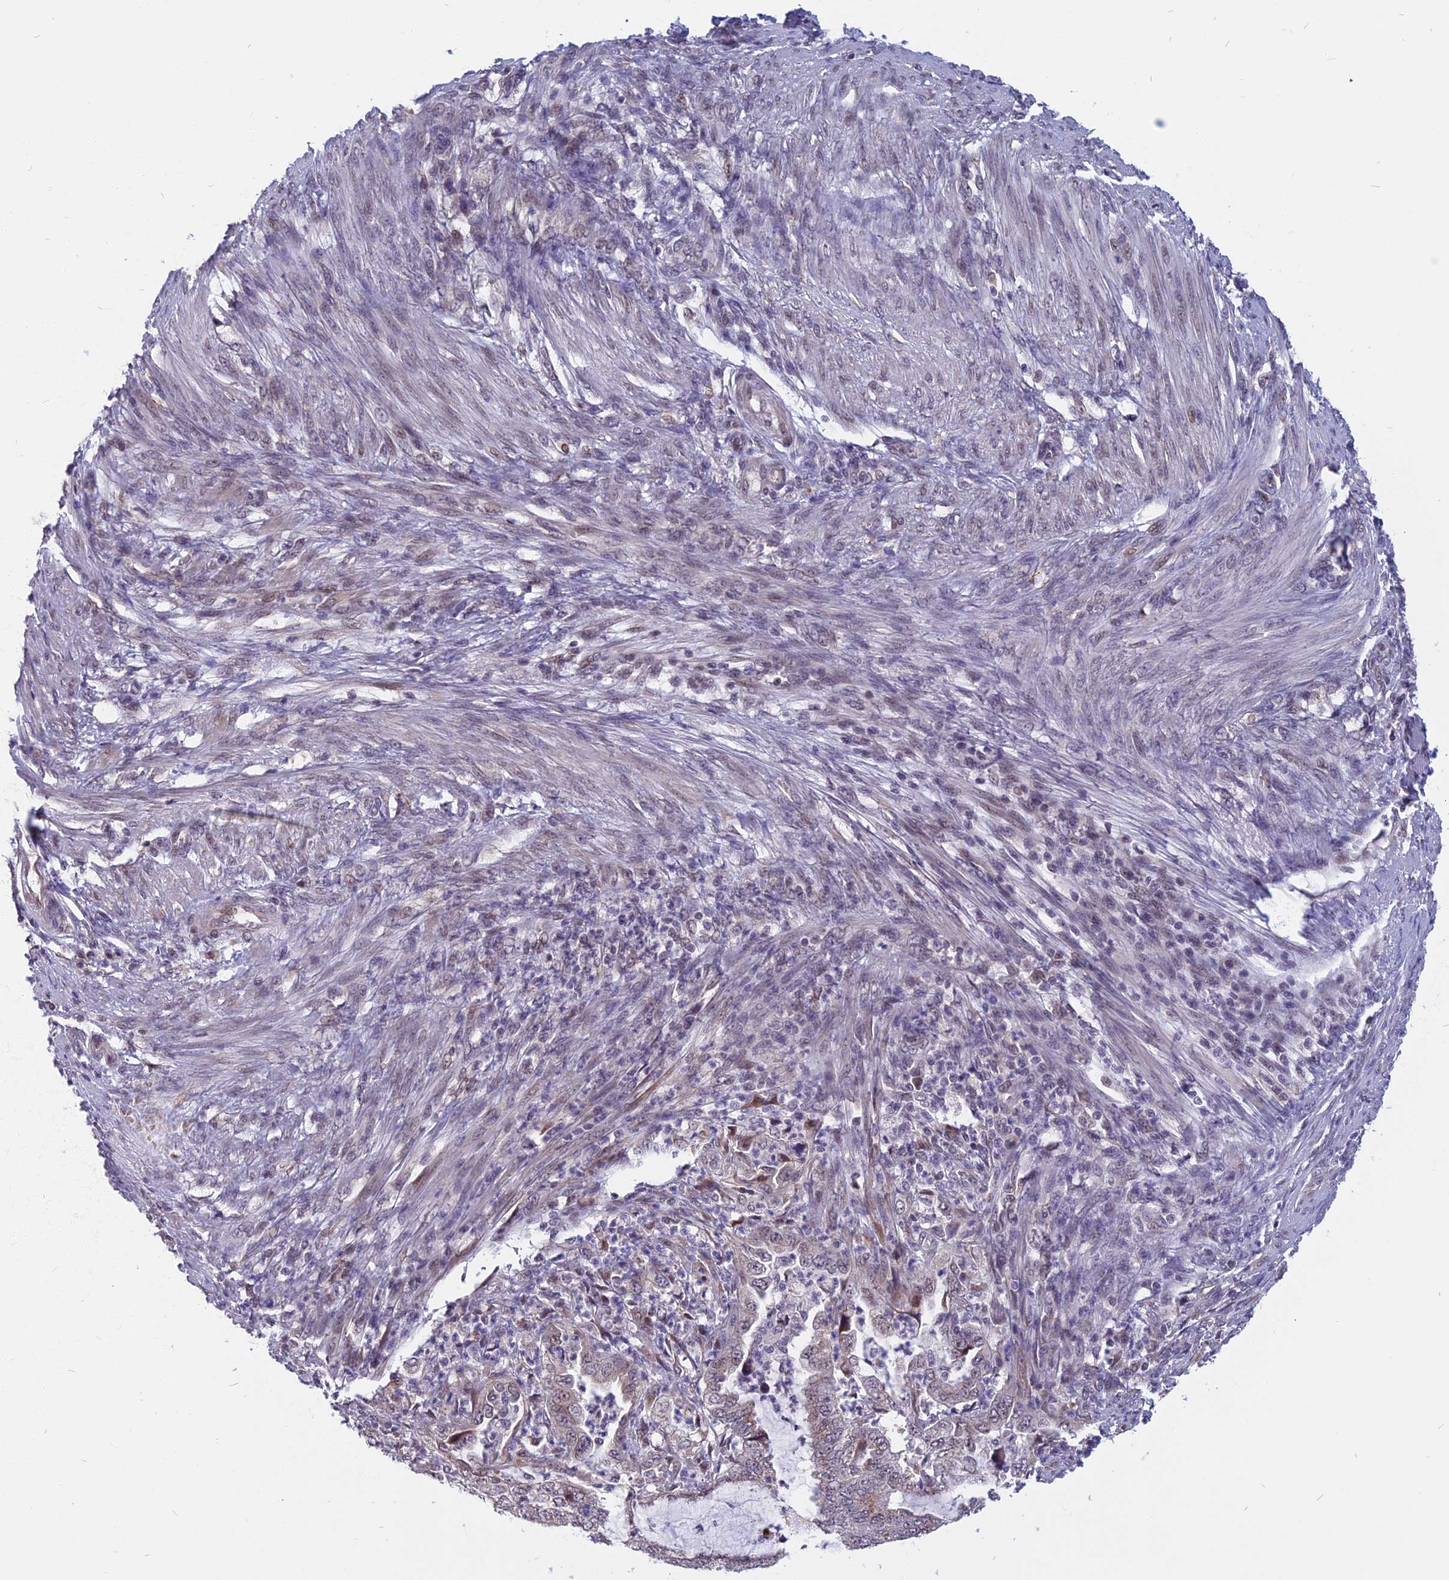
{"staining": {"intensity": "weak", "quantity": "<25%", "location": "cytoplasmic/membranous,nuclear"}, "tissue": "endometrial cancer", "cell_type": "Tumor cells", "image_type": "cancer", "snomed": [{"axis": "morphology", "description": "Adenocarcinoma, NOS"}, {"axis": "topography", "description": "Endometrium"}], "caption": "Immunohistochemistry (IHC) image of adenocarcinoma (endometrial) stained for a protein (brown), which displays no positivity in tumor cells.", "gene": "CCDC113", "patient": {"sex": "female", "age": 51}}